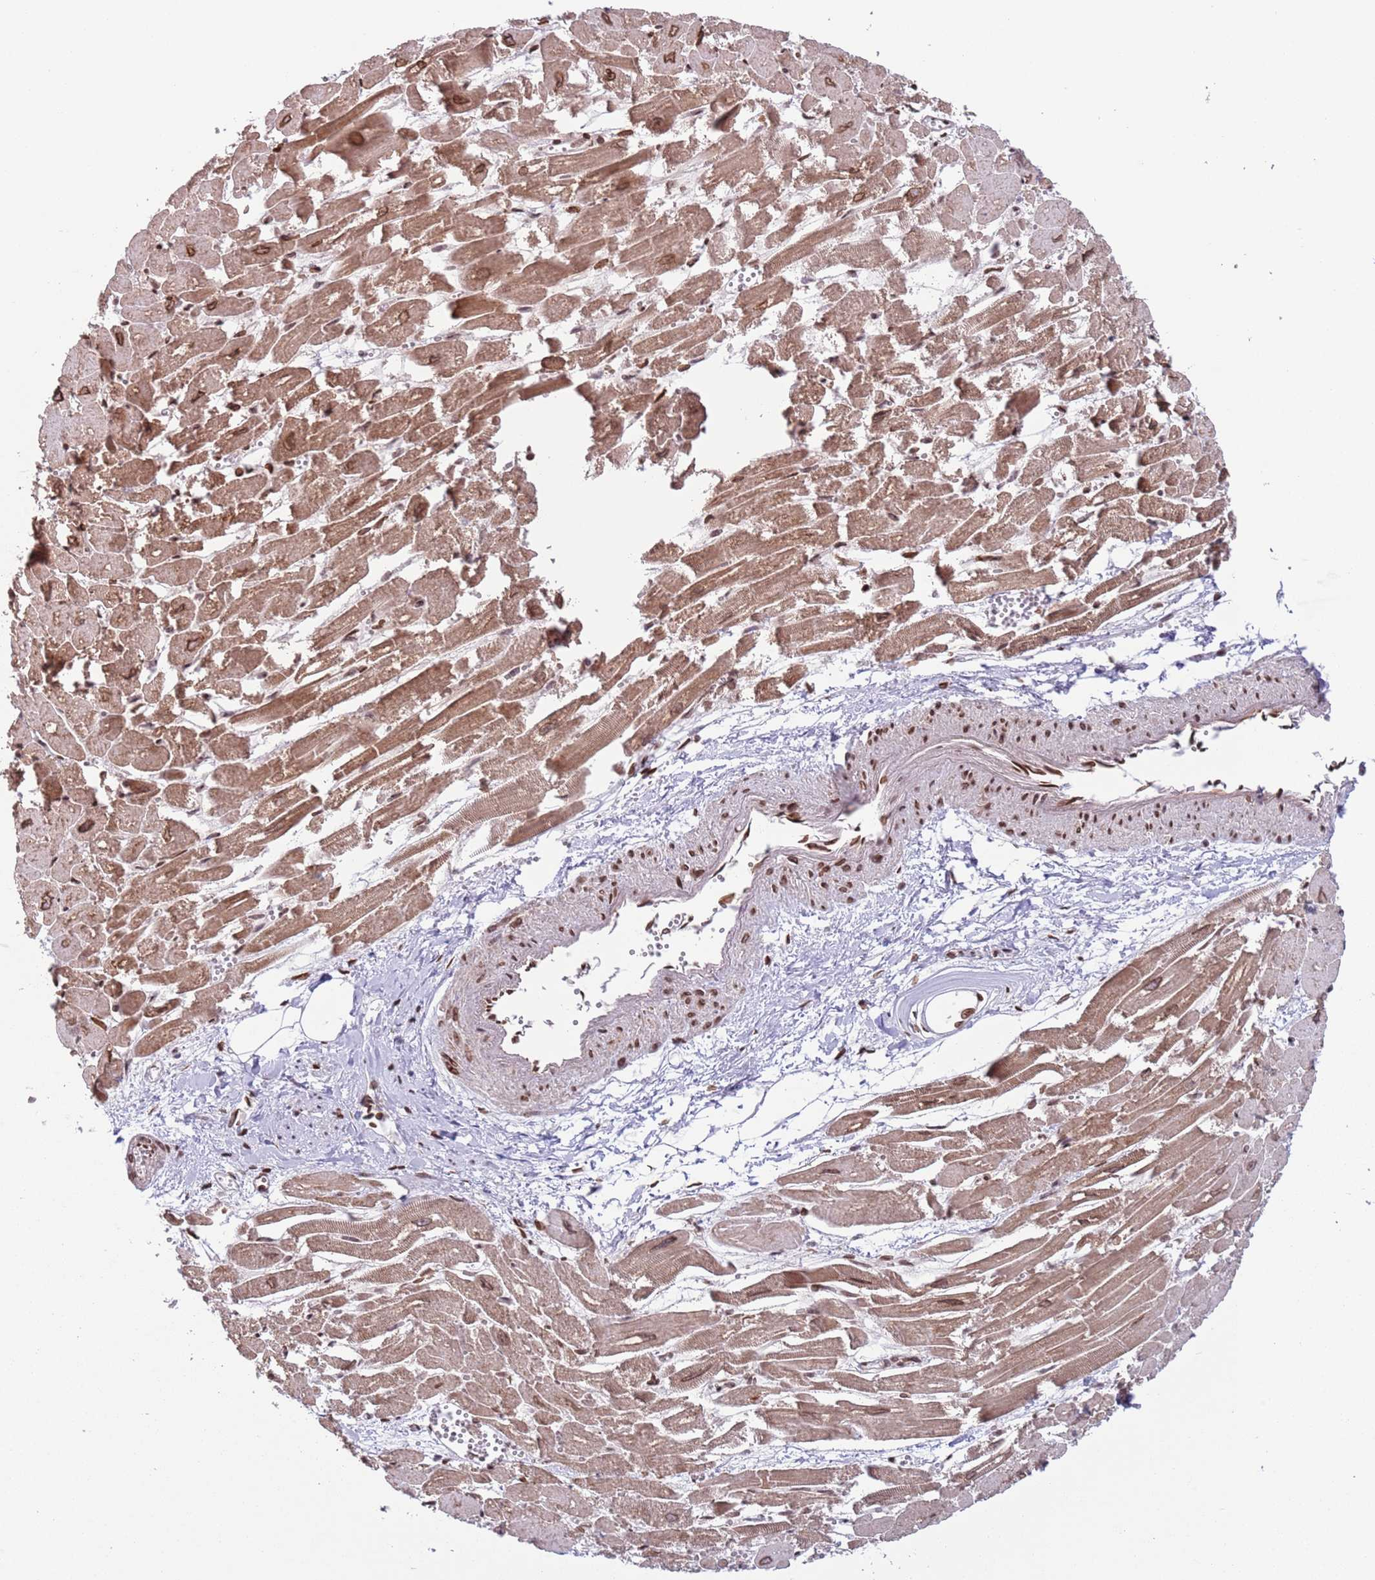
{"staining": {"intensity": "moderate", "quantity": ">75%", "location": "cytoplasmic/membranous,nuclear"}, "tissue": "heart muscle", "cell_type": "Cardiomyocytes", "image_type": "normal", "snomed": [{"axis": "morphology", "description": "Normal tissue, NOS"}, {"axis": "topography", "description": "Heart"}], "caption": "Protein expression by immunohistochemistry displays moderate cytoplasmic/membranous,nuclear expression in about >75% of cardiomyocytes in benign heart muscle.", "gene": "SIPA1L3", "patient": {"sex": "male", "age": 54}}